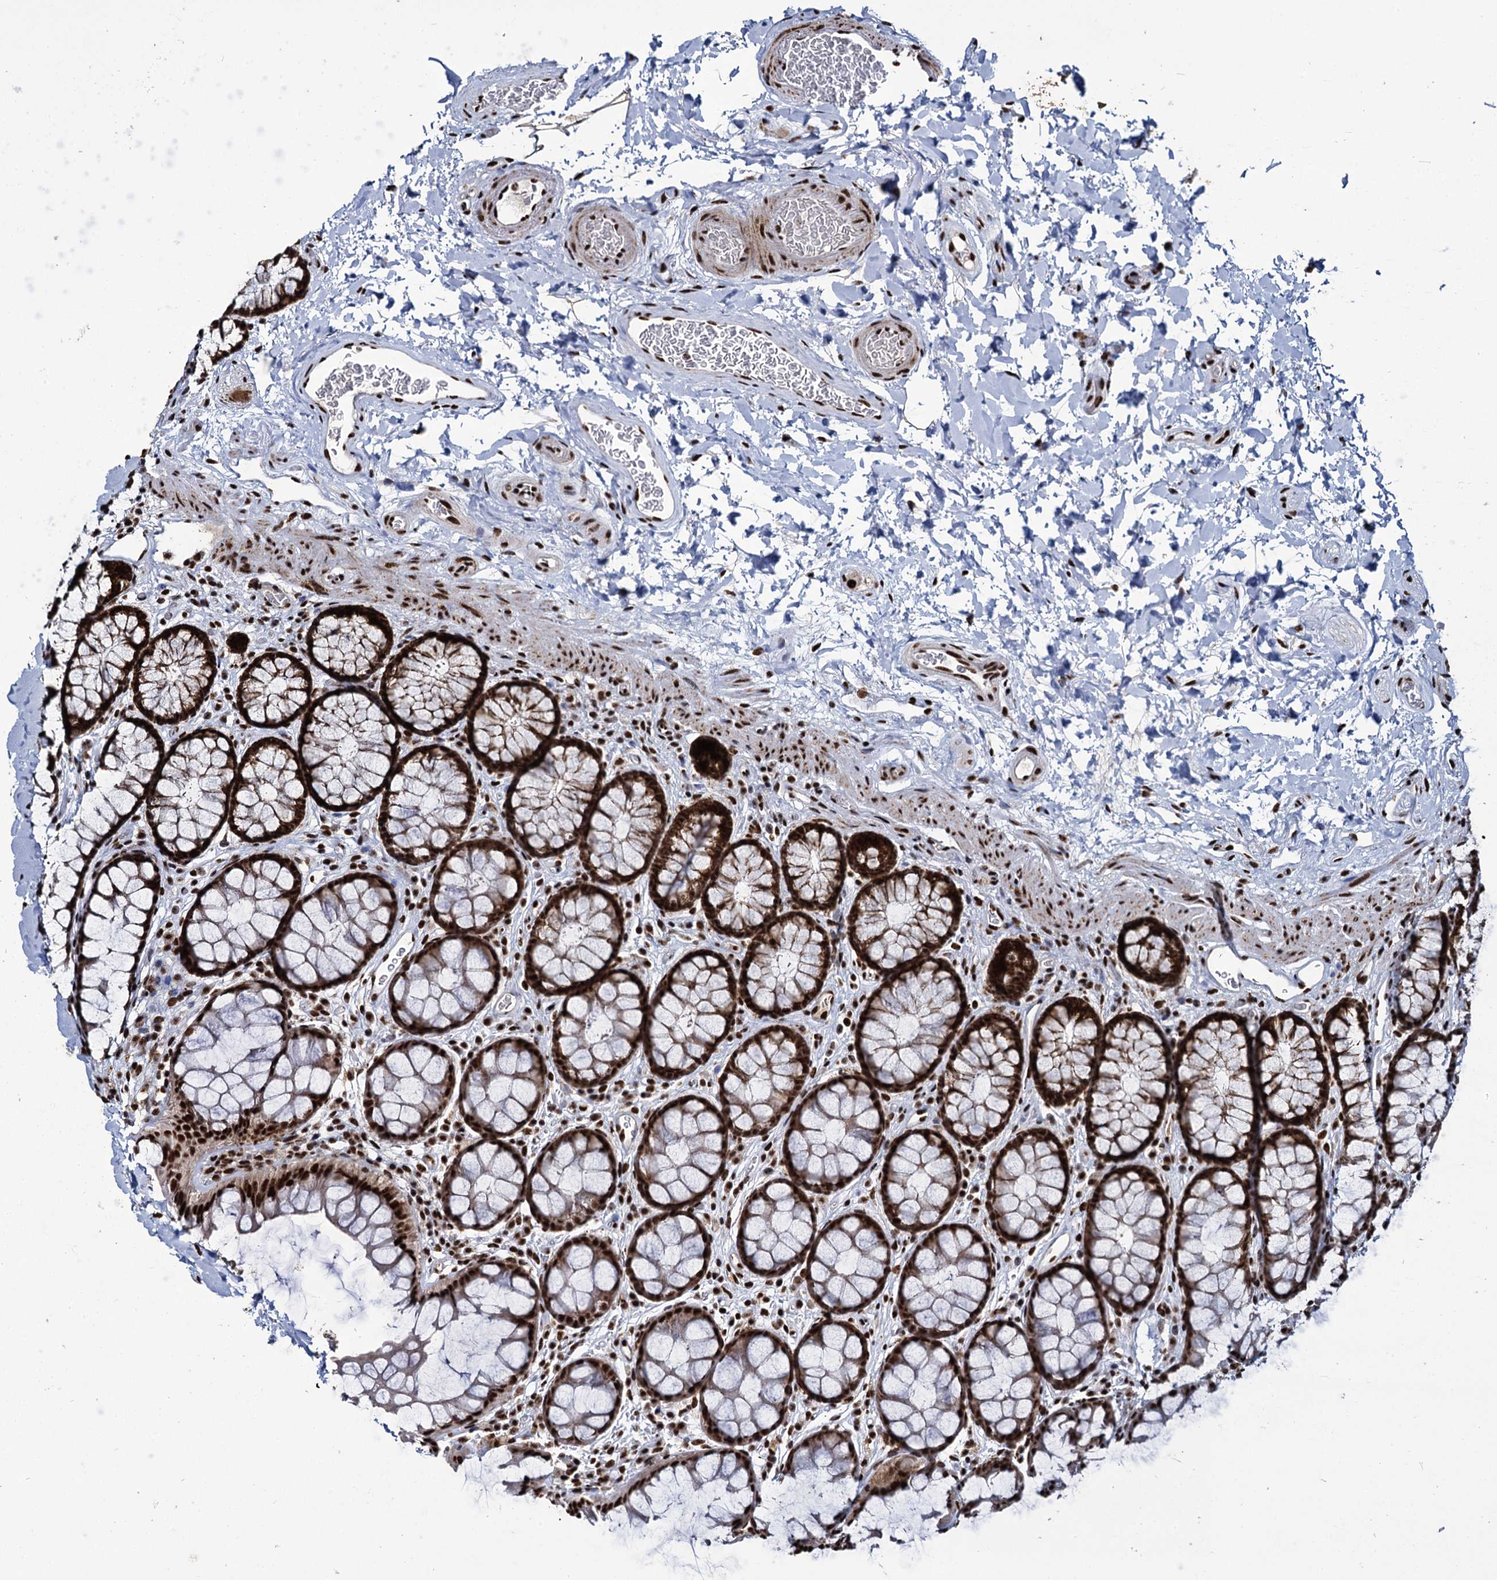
{"staining": {"intensity": "strong", "quantity": ">75%", "location": "nuclear"}, "tissue": "colon", "cell_type": "Endothelial cells", "image_type": "normal", "snomed": [{"axis": "morphology", "description": "Normal tissue, NOS"}, {"axis": "topography", "description": "Colon"}], "caption": "DAB (3,3'-diaminobenzidine) immunohistochemical staining of normal colon shows strong nuclear protein positivity in approximately >75% of endothelial cells.", "gene": "RPUSD4", "patient": {"sex": "female", "age": 82}}